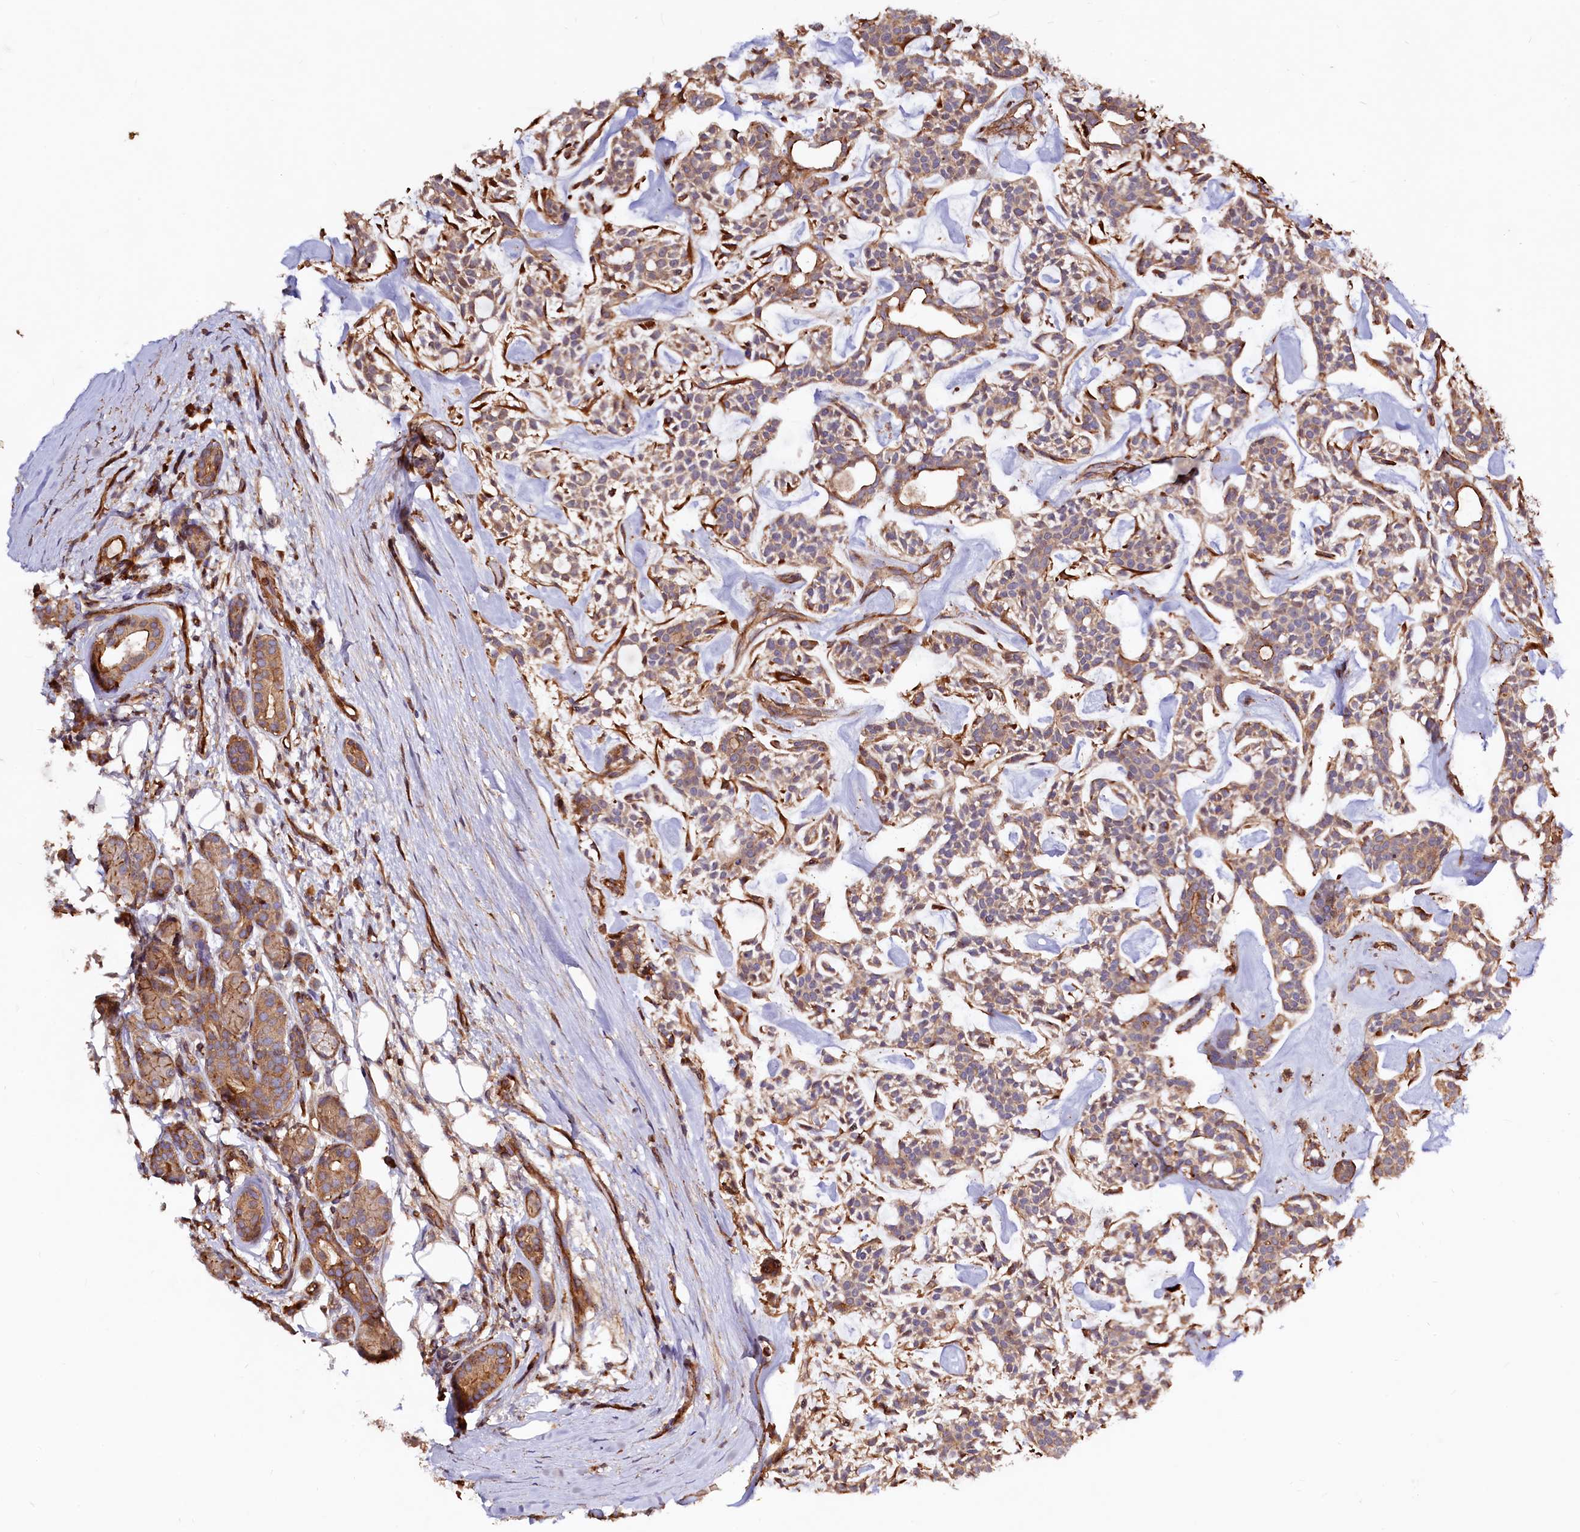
{"staining": {"intensity": "moderate", "quantity": ">75%", "location": "cytoplasmic/membranous"}, "tissue": "head and neck cancer", "cell_type": "Tumor cells", "image_type": "cancer", "snomed": [{"axis": "morphology", "description": "Adenocarcinoma, NOS"}, {"axis": "topography", "description": "Salivary gland"}, {"axis": "topography", "description": "Head-Neck"}], "caption": "This is an image of immunohistochemistry staining of head and neck cancer, which shows moderate staining in the cytoplasmic/membranous of tumor cells.", "gene": "KLHDC4", "patient": {"sex": "male", "age": 55}}